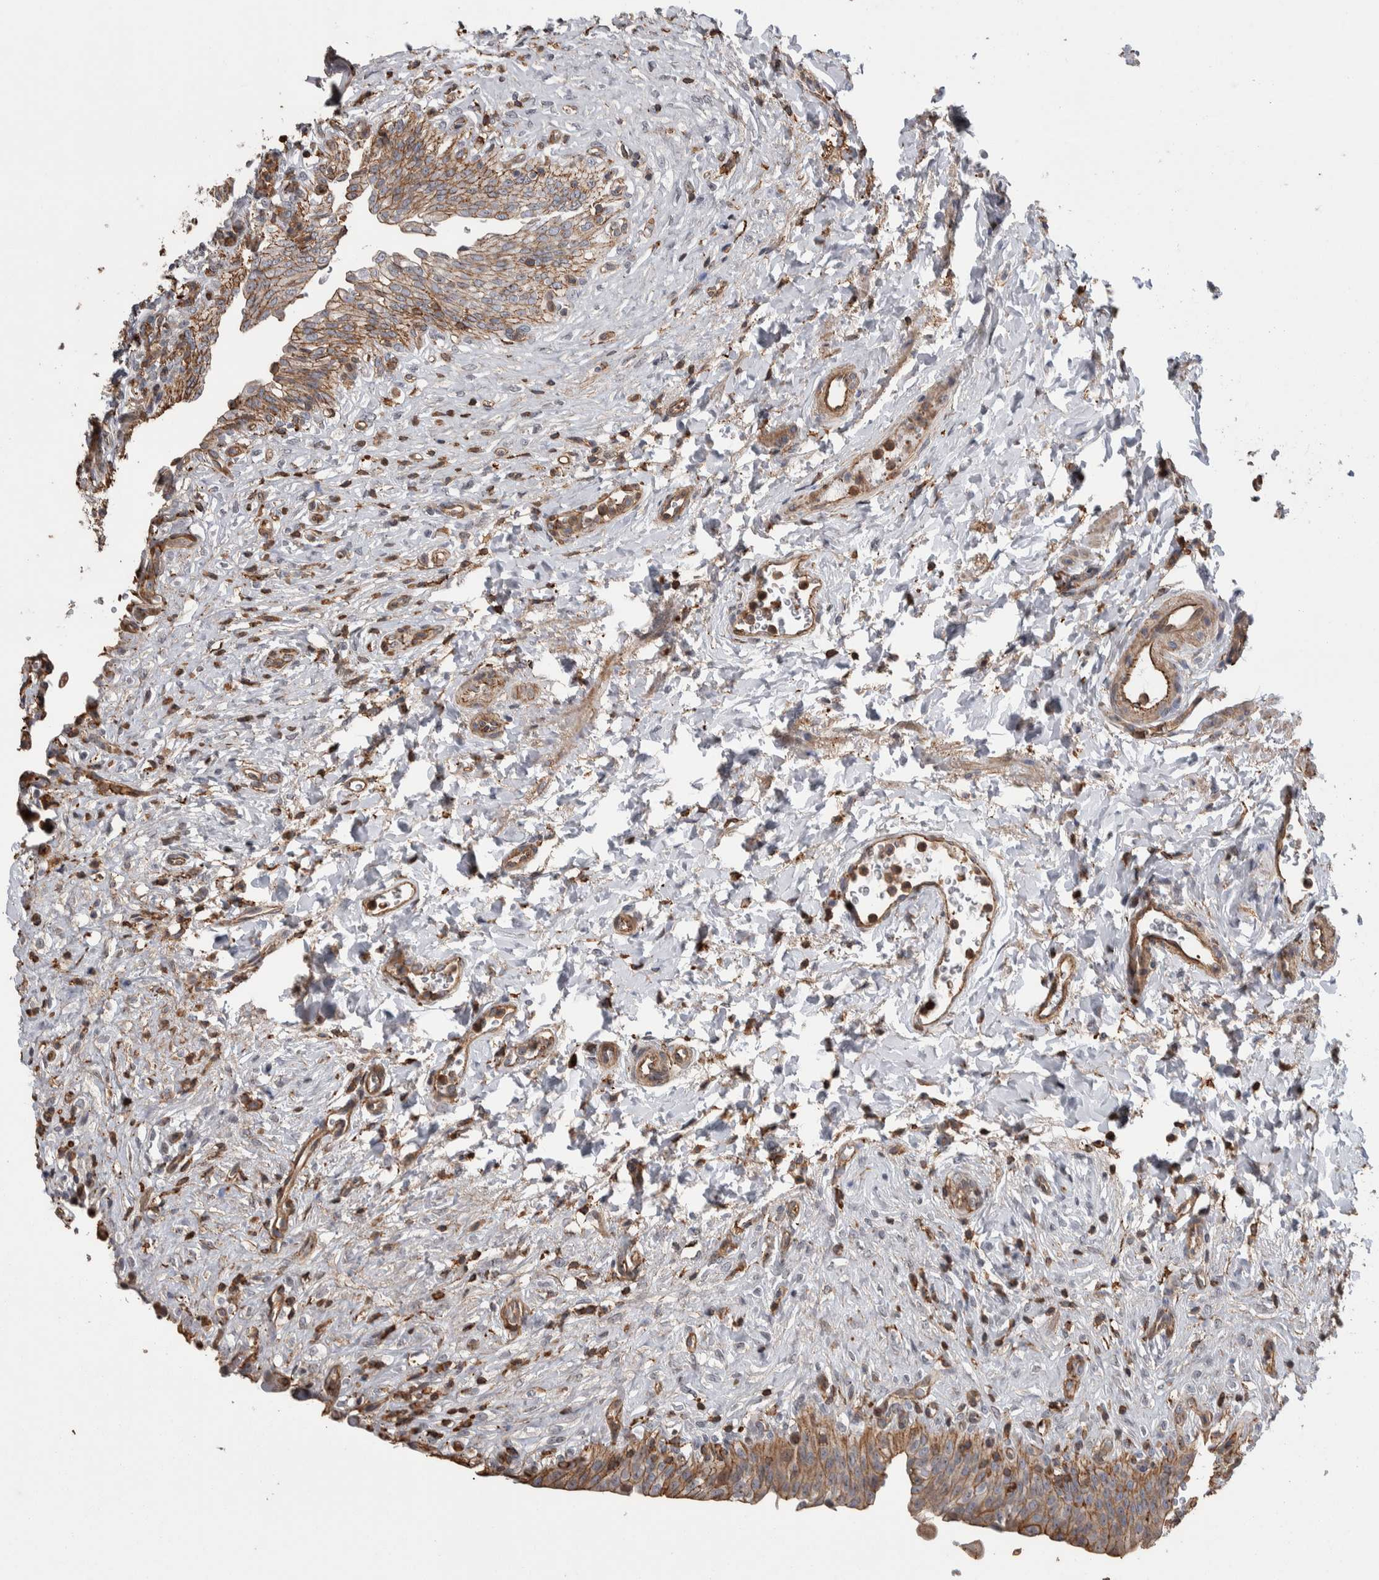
{"staining": {"intensity": "moderate", "quantity": ">75%", "location": "cytoplasmic/membranous"}, "tissue": "urinary bladder", "cell_type": "Urothelial cells", "image_type": "normal", "snomed": [{"axis": "morphology", "description": "Urothelial carcinoma, High grade"}, {"axis": "topography", "description": "Urinary bladder"}], "caption": "Immunohistochemistry (IHC) of unremarkable urinary bladder exhibits medium levels of moderate cytoplasmic/membranous positivity in approximately >75% of urothelial cells.", "gene": "ENPP2", "patient": {"sex": "male", "age": 46}}